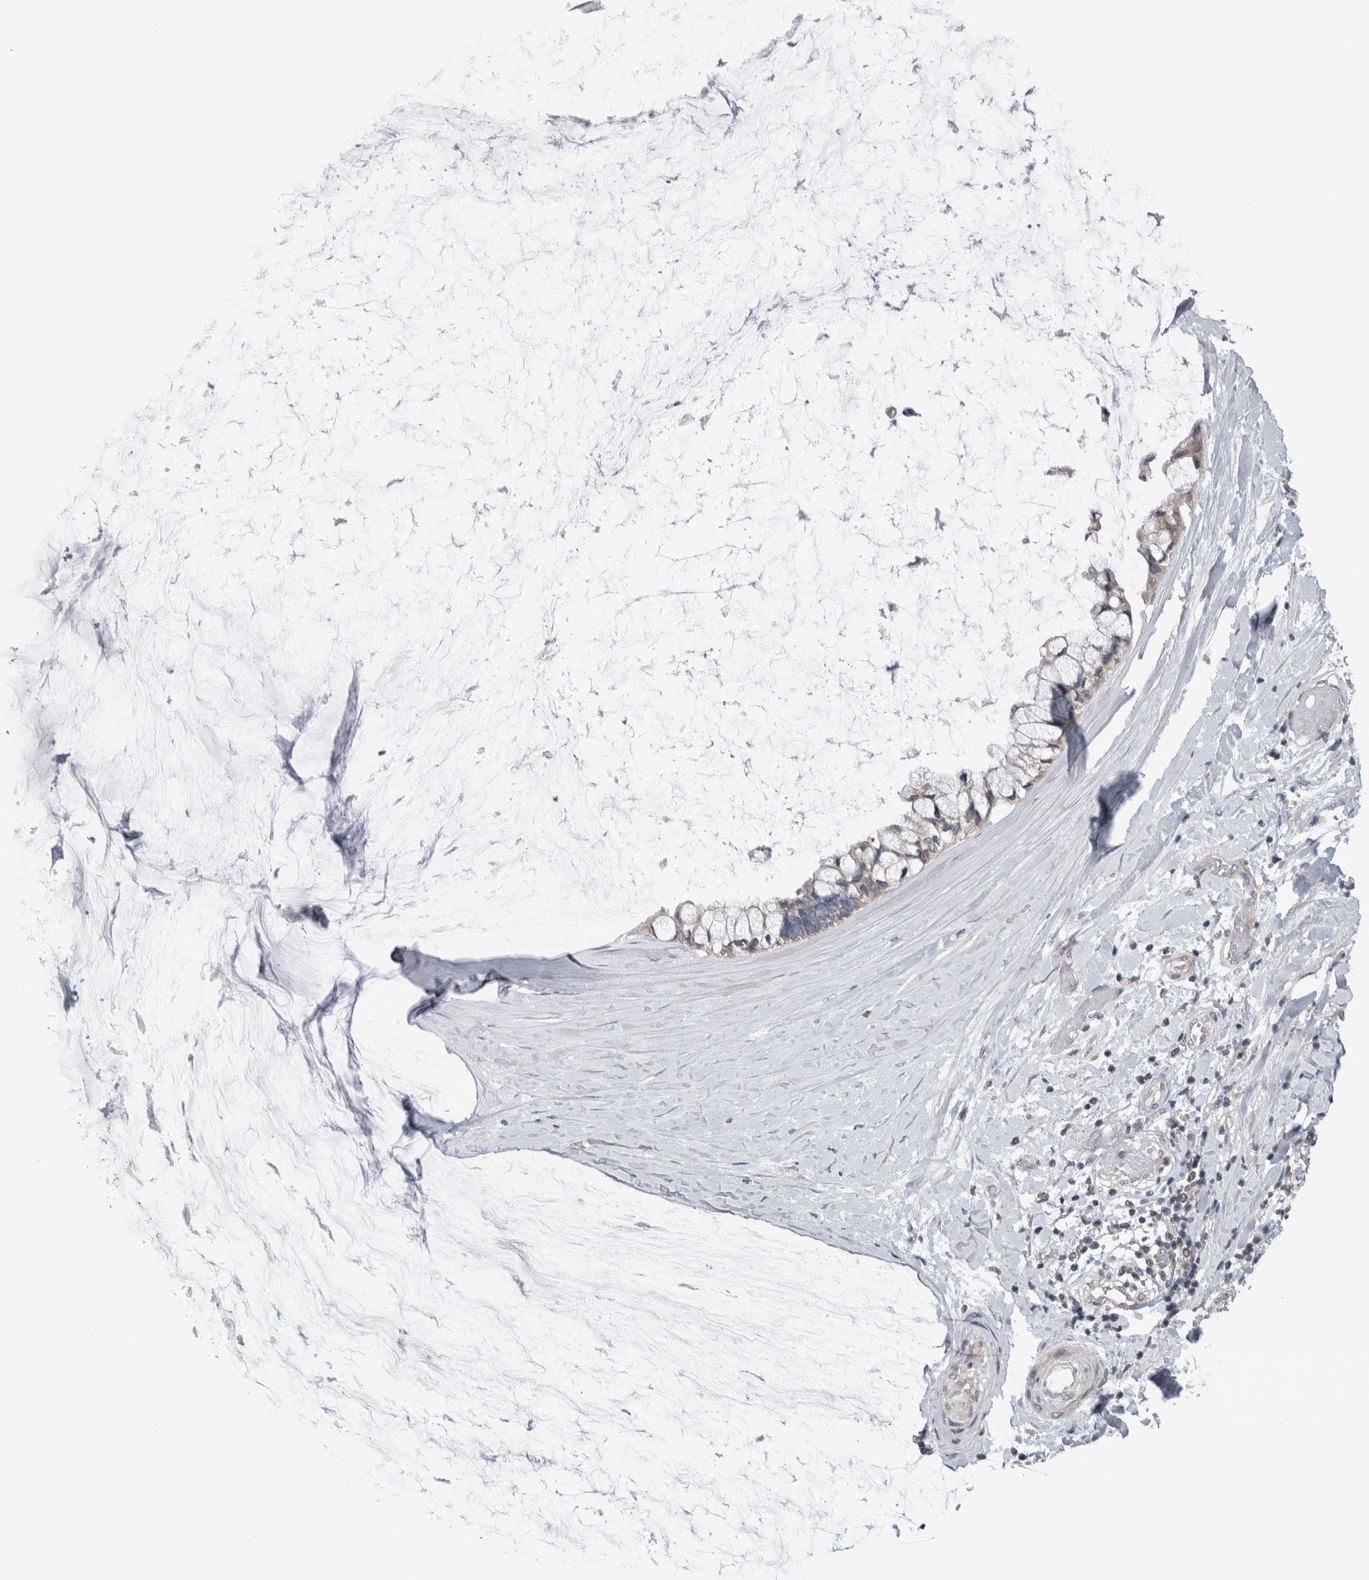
{"staining": {"intensity": "weak", "quantity": ">75%", "location": "cytoplasmic/membranous"}, "tissue": "ovarian cancer", "cell_type": "Tumor cells", "image_type": "cancer", "snomed": [{"axis": "morphology", "description": "Cystadenocarcinoma, mucinous, NOS"}, {"axis": "topography", "description": "Ovary"}], "caption": "Immunohistochemistry photomicrograph of neoplastic tissue: mucinous cystadenocarcinoma (ovarian) stained using immunohistochemistry (IHC) shows low levels of weak protein expression localized specifically in the cytoplasmic/membranous of tumor cells, appearing as a cytoplasmic/membranous brown color.", "gene": "CWC27", "patient": {"sex": "female", "age": 39}}